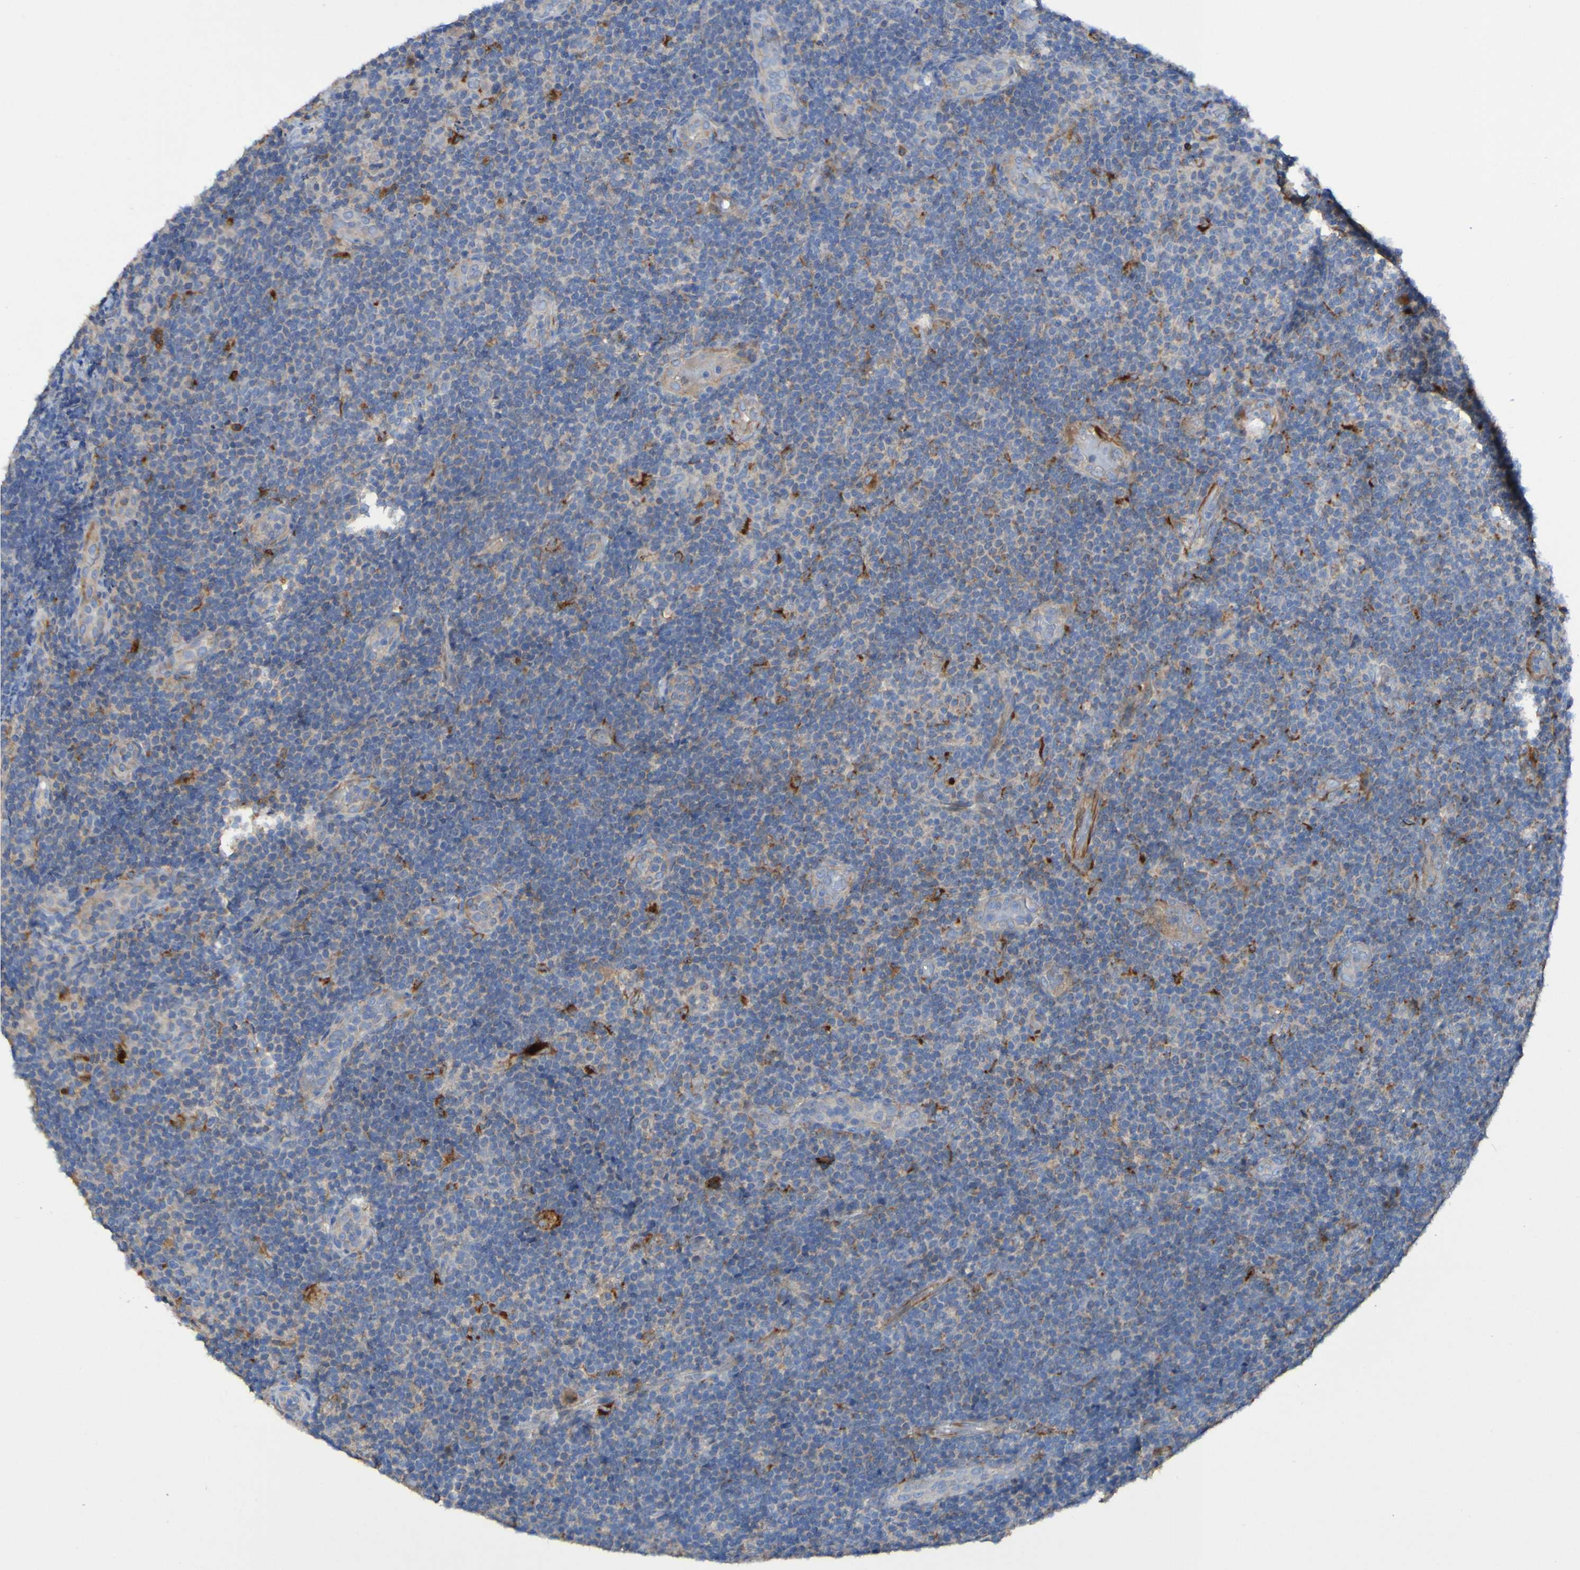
{"staining": {"intensity": "strong", "quantity": "<25%", "location": "cytoplasmic/membranous"}, "tissue": "lymphoma", "cell_type": "Tumor cells", "image_type": "cancer", "snomed": [{"axis": "morphology", "description": "Malignant lymphoma, non-Hodgkin's type, Low grade"}, {"axis": "topography", "description": "Lymph node"}], "caption": "Immunohistochemistry (IHC) photomicrograph of human lymphoma stained for a protein (brown), which displays medium levels of strong cytoplasmic/membranous positivity in approximately <25% of tumor cells.", "gene": "ARHGEF16", "patient": {"sex": "male", "age": 83}}